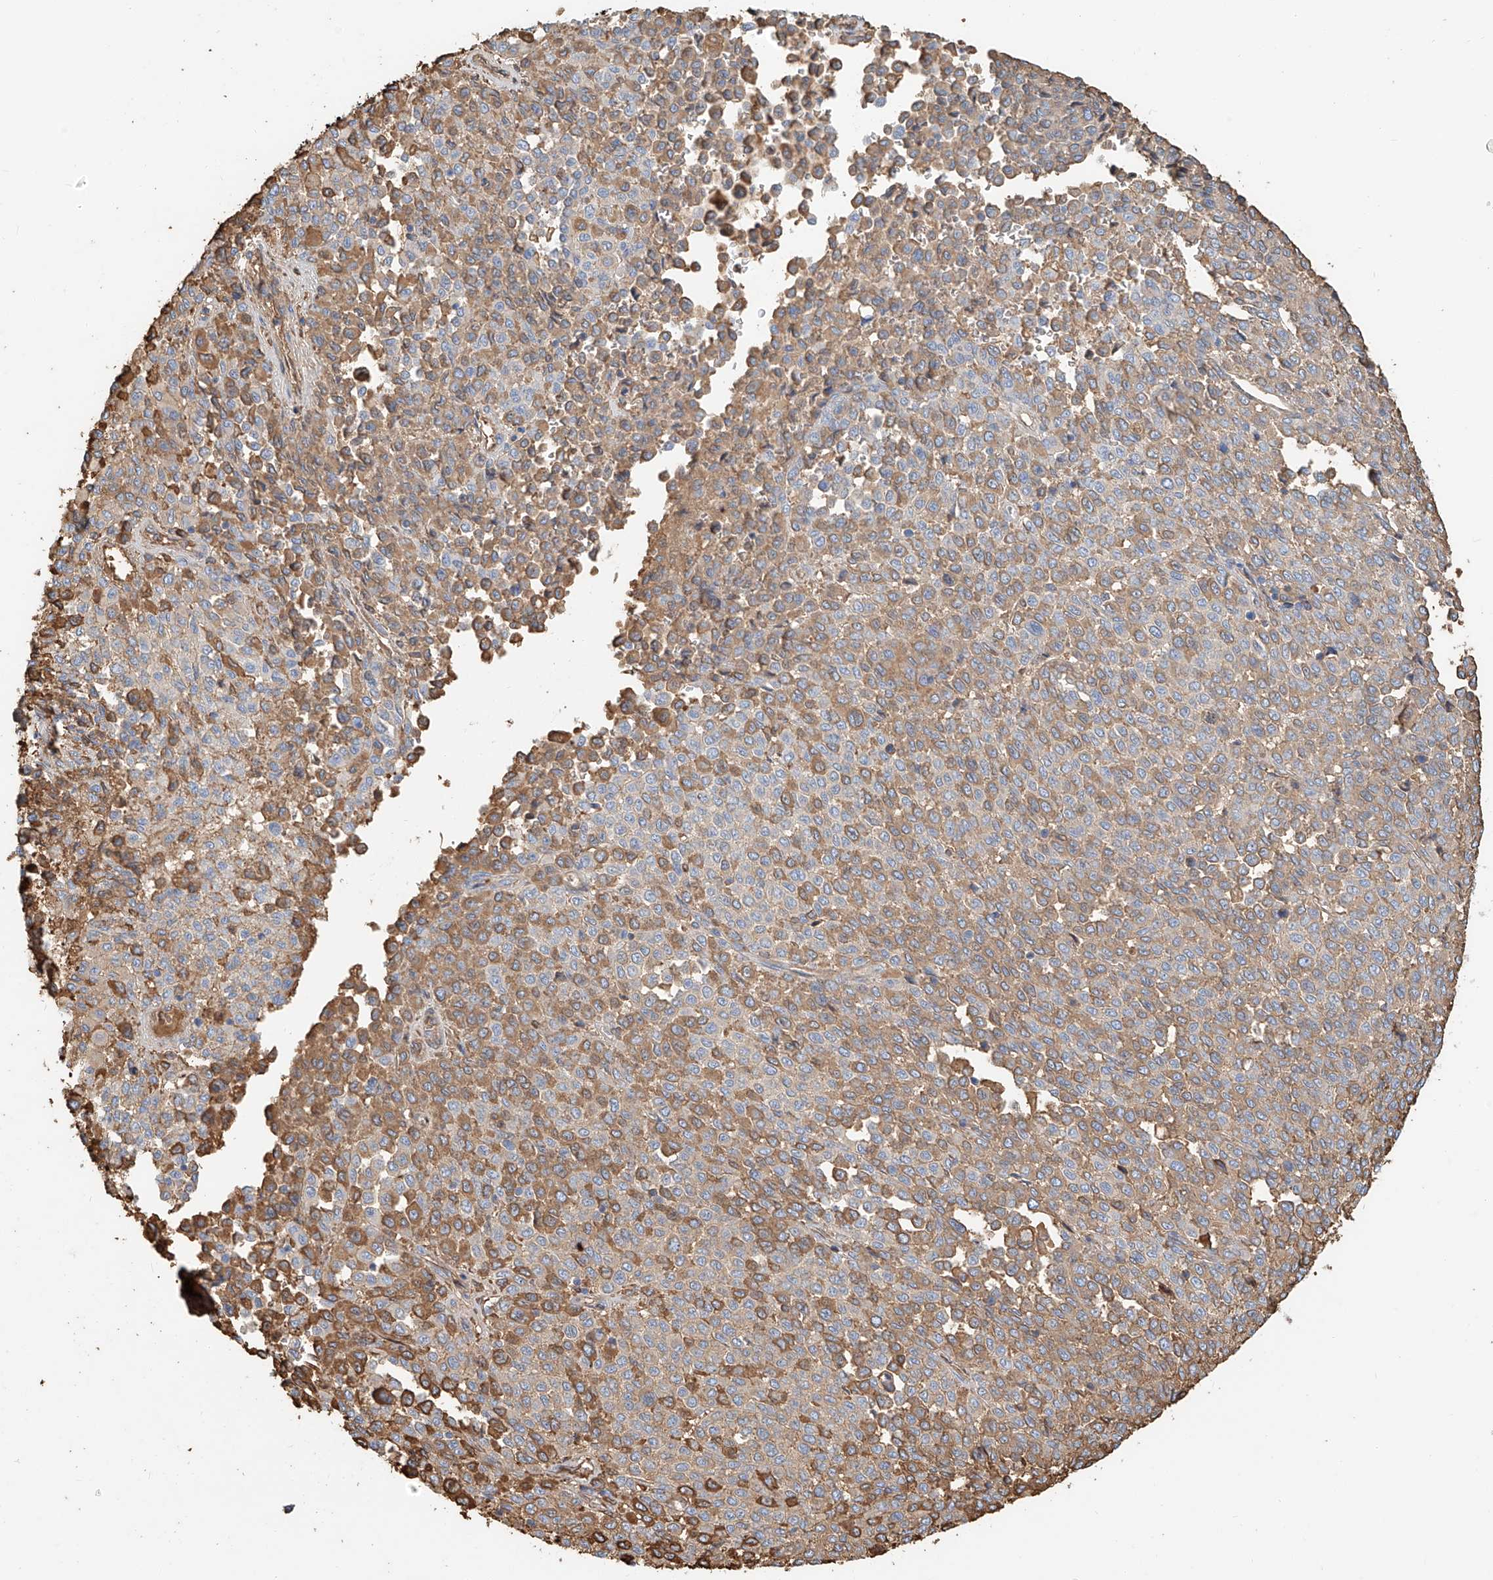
{"staining": {"intensity": "moderate", "quantity": "25%-75%", "location": "cytoplasmic/membranous"}, "tissue": "melanoma", "cell_type": "Tumor cells", "image_type": "cancer", "snomed": [{"axis": "morphology", "description": "Malignant melanoma, Metastatic site"}, {"axis": "topography", "description": "Pancreas"}], "caption": "Moderate cytoplasmic/membranous positivity for a protein is seen in about 25%-75% of tumor cells of malignant melanoma (metastatic site) using immunohistochemistry (IHC).", "gene": "ZFP30", "patient": {"sex": "female", "age": 30}}